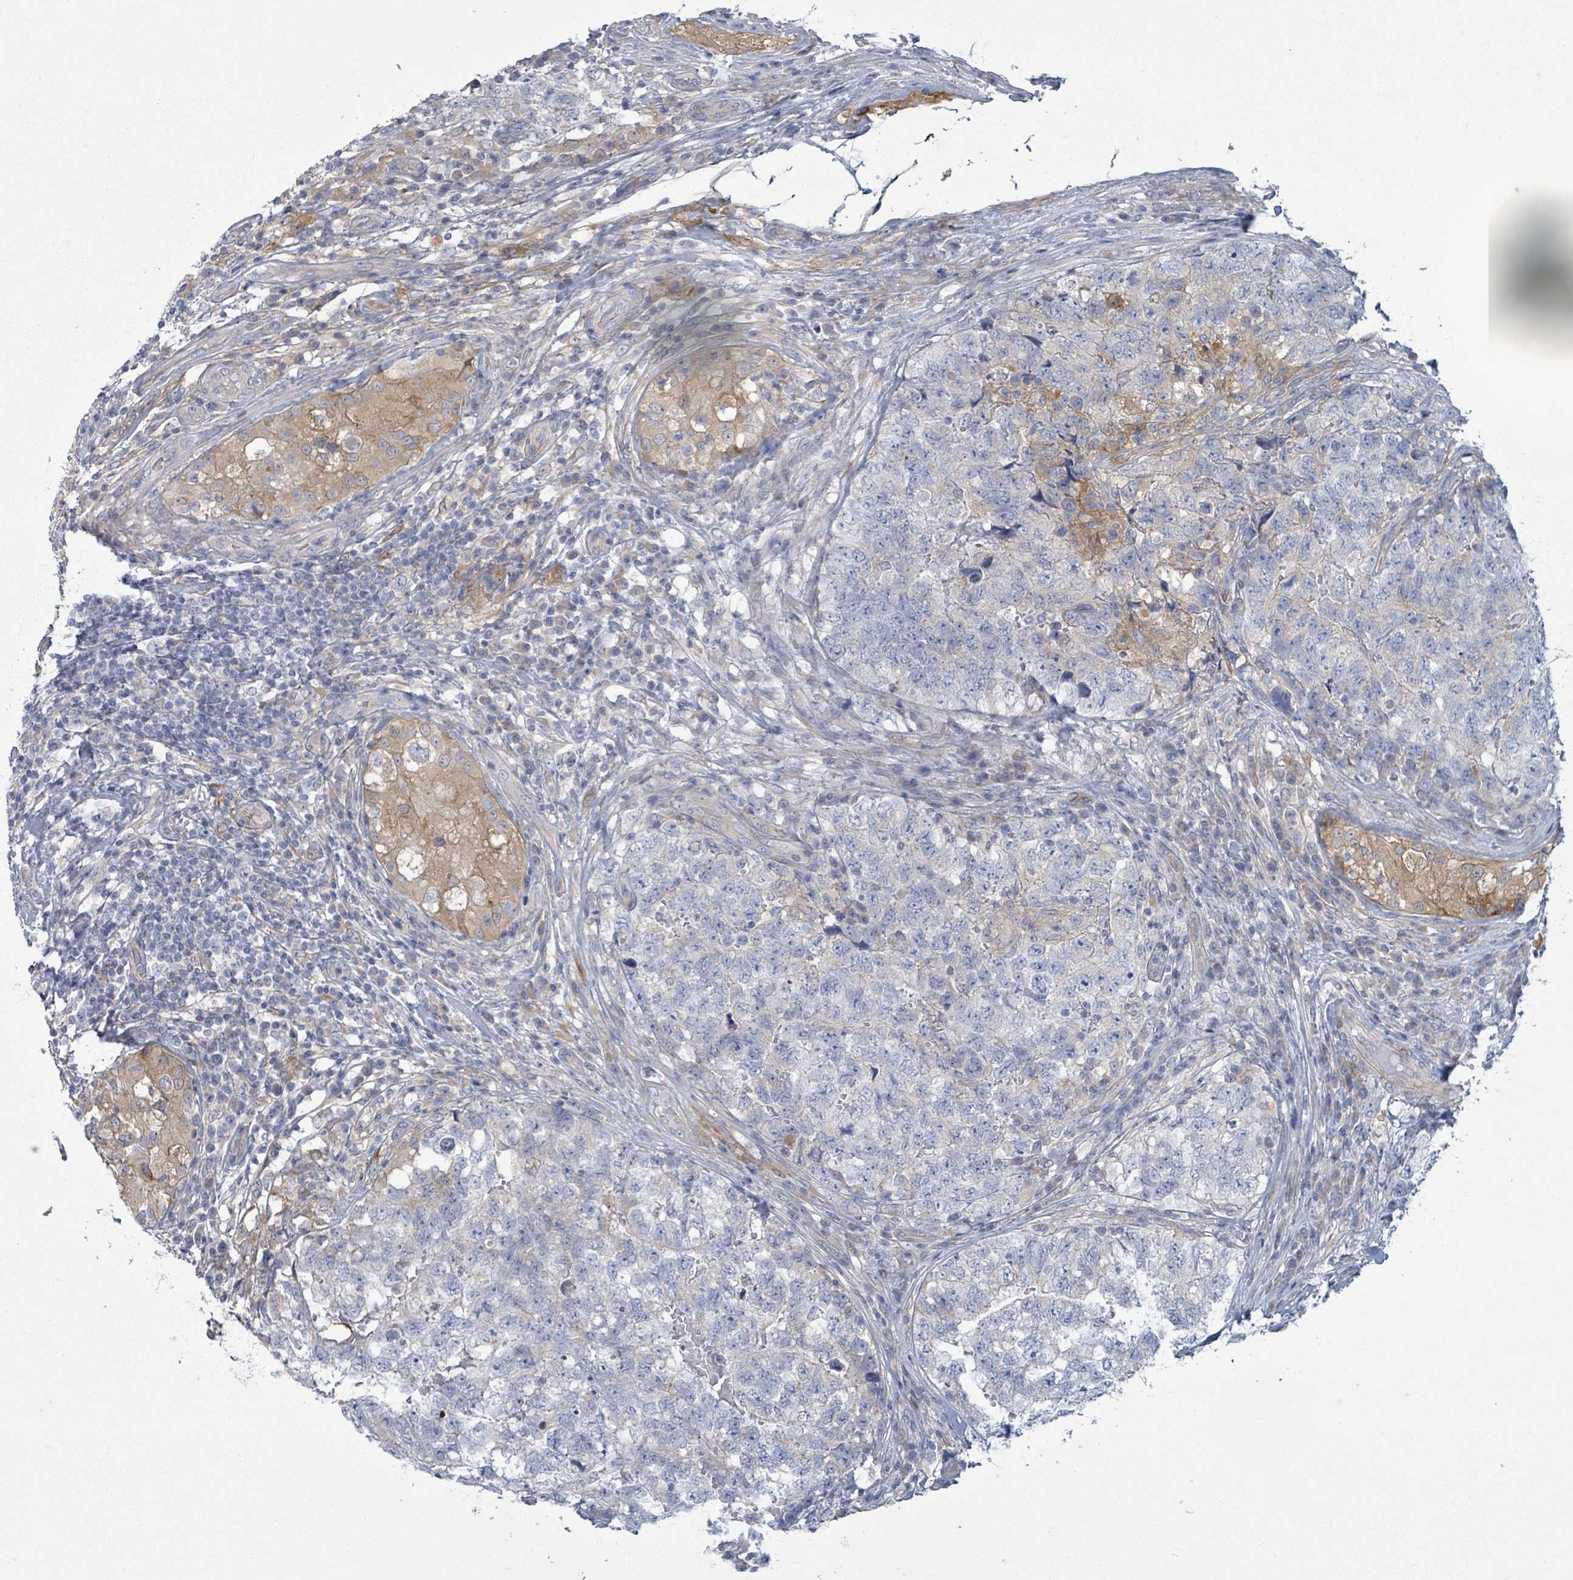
{"staining": {"intensity": "negative", "quantity": "none", "location": "none"}, "tissue": "testis cancer", "cell_type": "Tumor cells", "image_type": "cancer", "snomed": [{"axis": "morphology", "description": "Carcinoma, Embryonal, NOS"}, {"axis": "topography", "description": "Testis"}], "caption": "This is a image of immunohistochemistry (IHC) staining of testis cancer (embryonal carcinoma), which shows no positivity in tumor cells.", "gene": "COL13A1", "patient": {"sex": "male", "age": 31}}